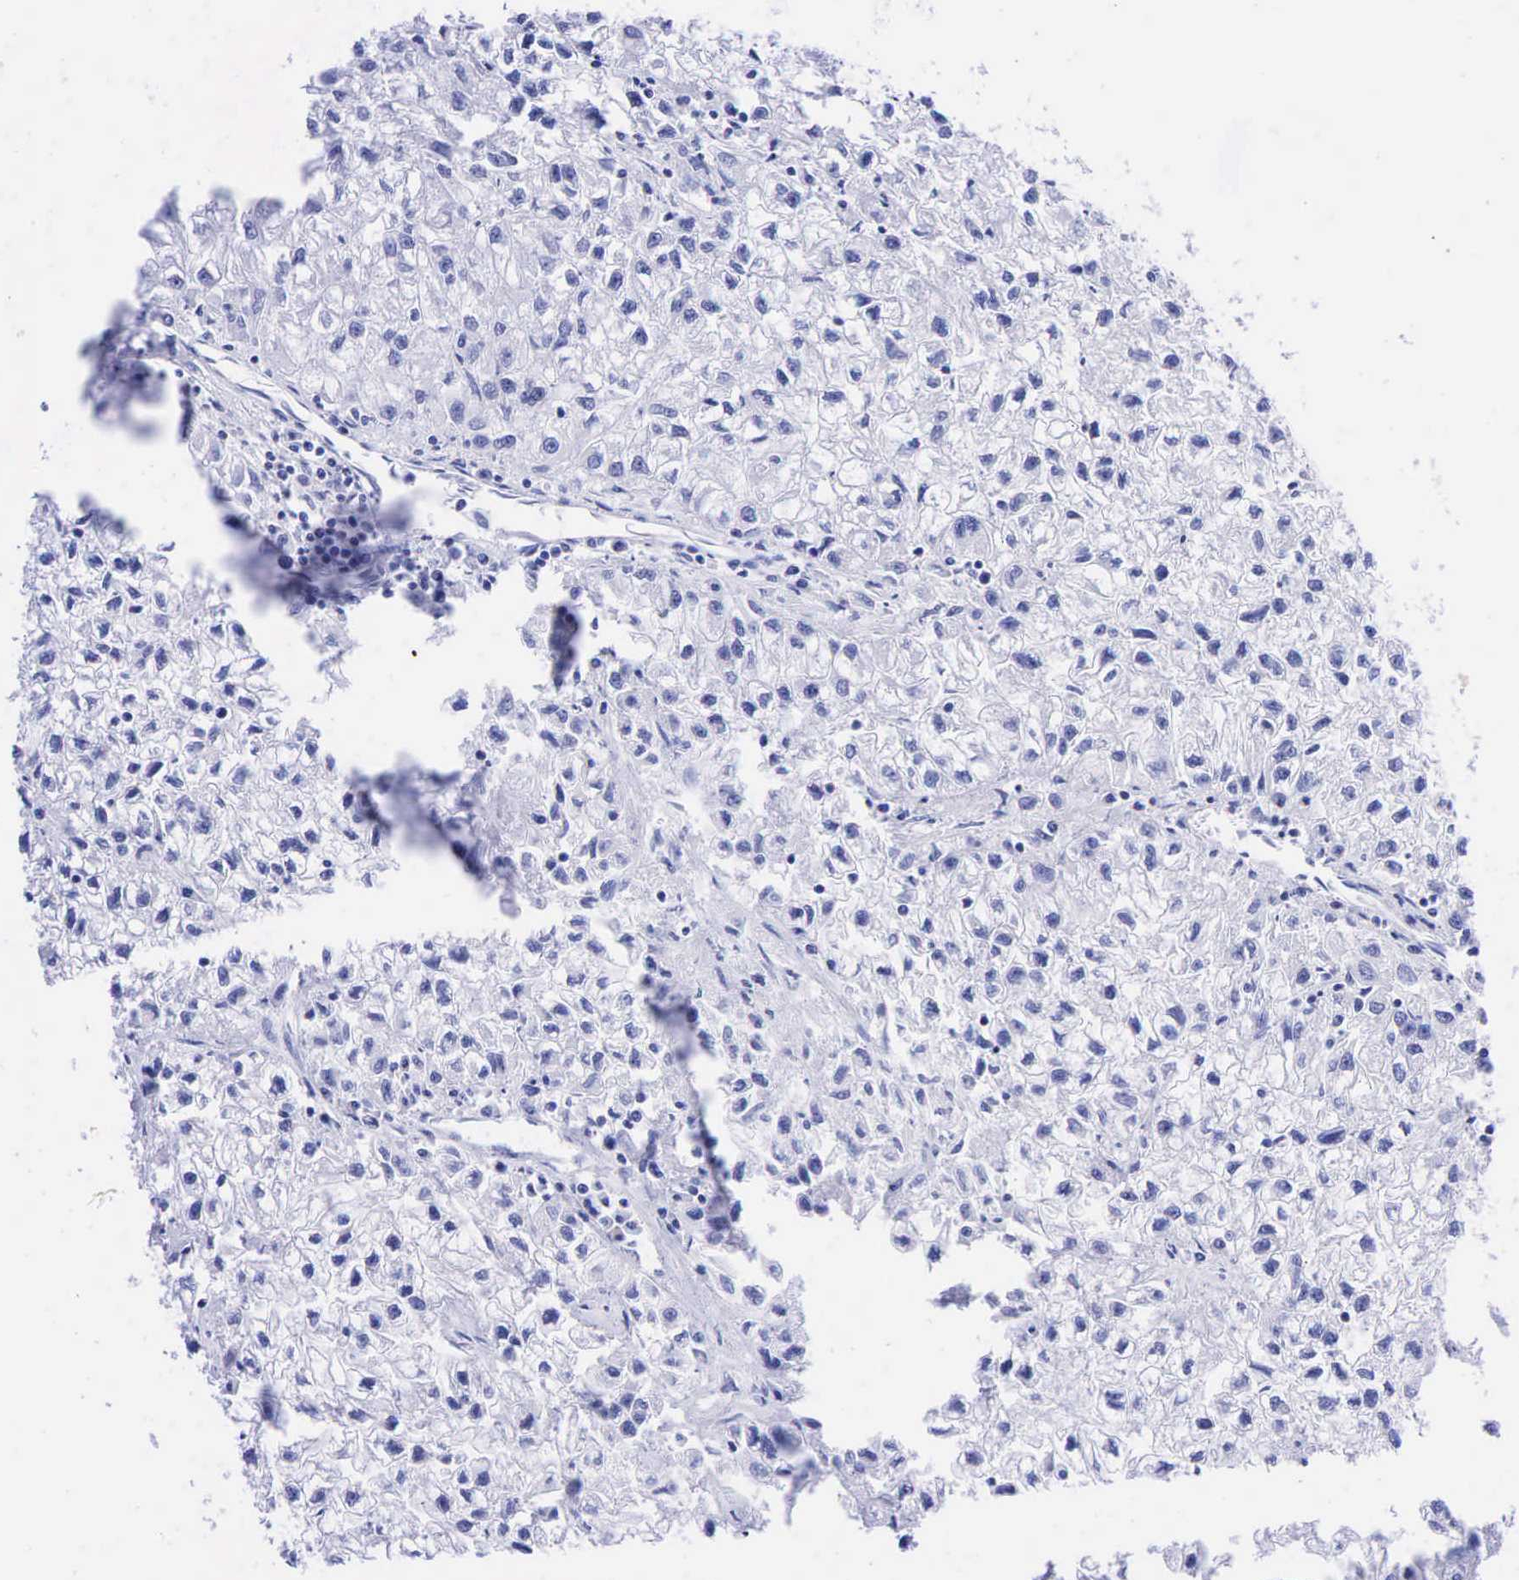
{"staining": {"intensity": "negative", "quantity": "none", "location": "none"}, "tissue": "renal cancer", "cell_type": "Tumor cells", "image_type": "cancer", "snomed": [{"axis": "morphology", "description": "Adenocarcinoma, NOS"}, {"axis": "topography", "description": "Kidney"}], "caption": "Tumor cells are negative for protein expression in human renal cancer (adenocarcinoma).", "gene": "CEACAM5", "patient": {"sex": "male", "age": 59}}